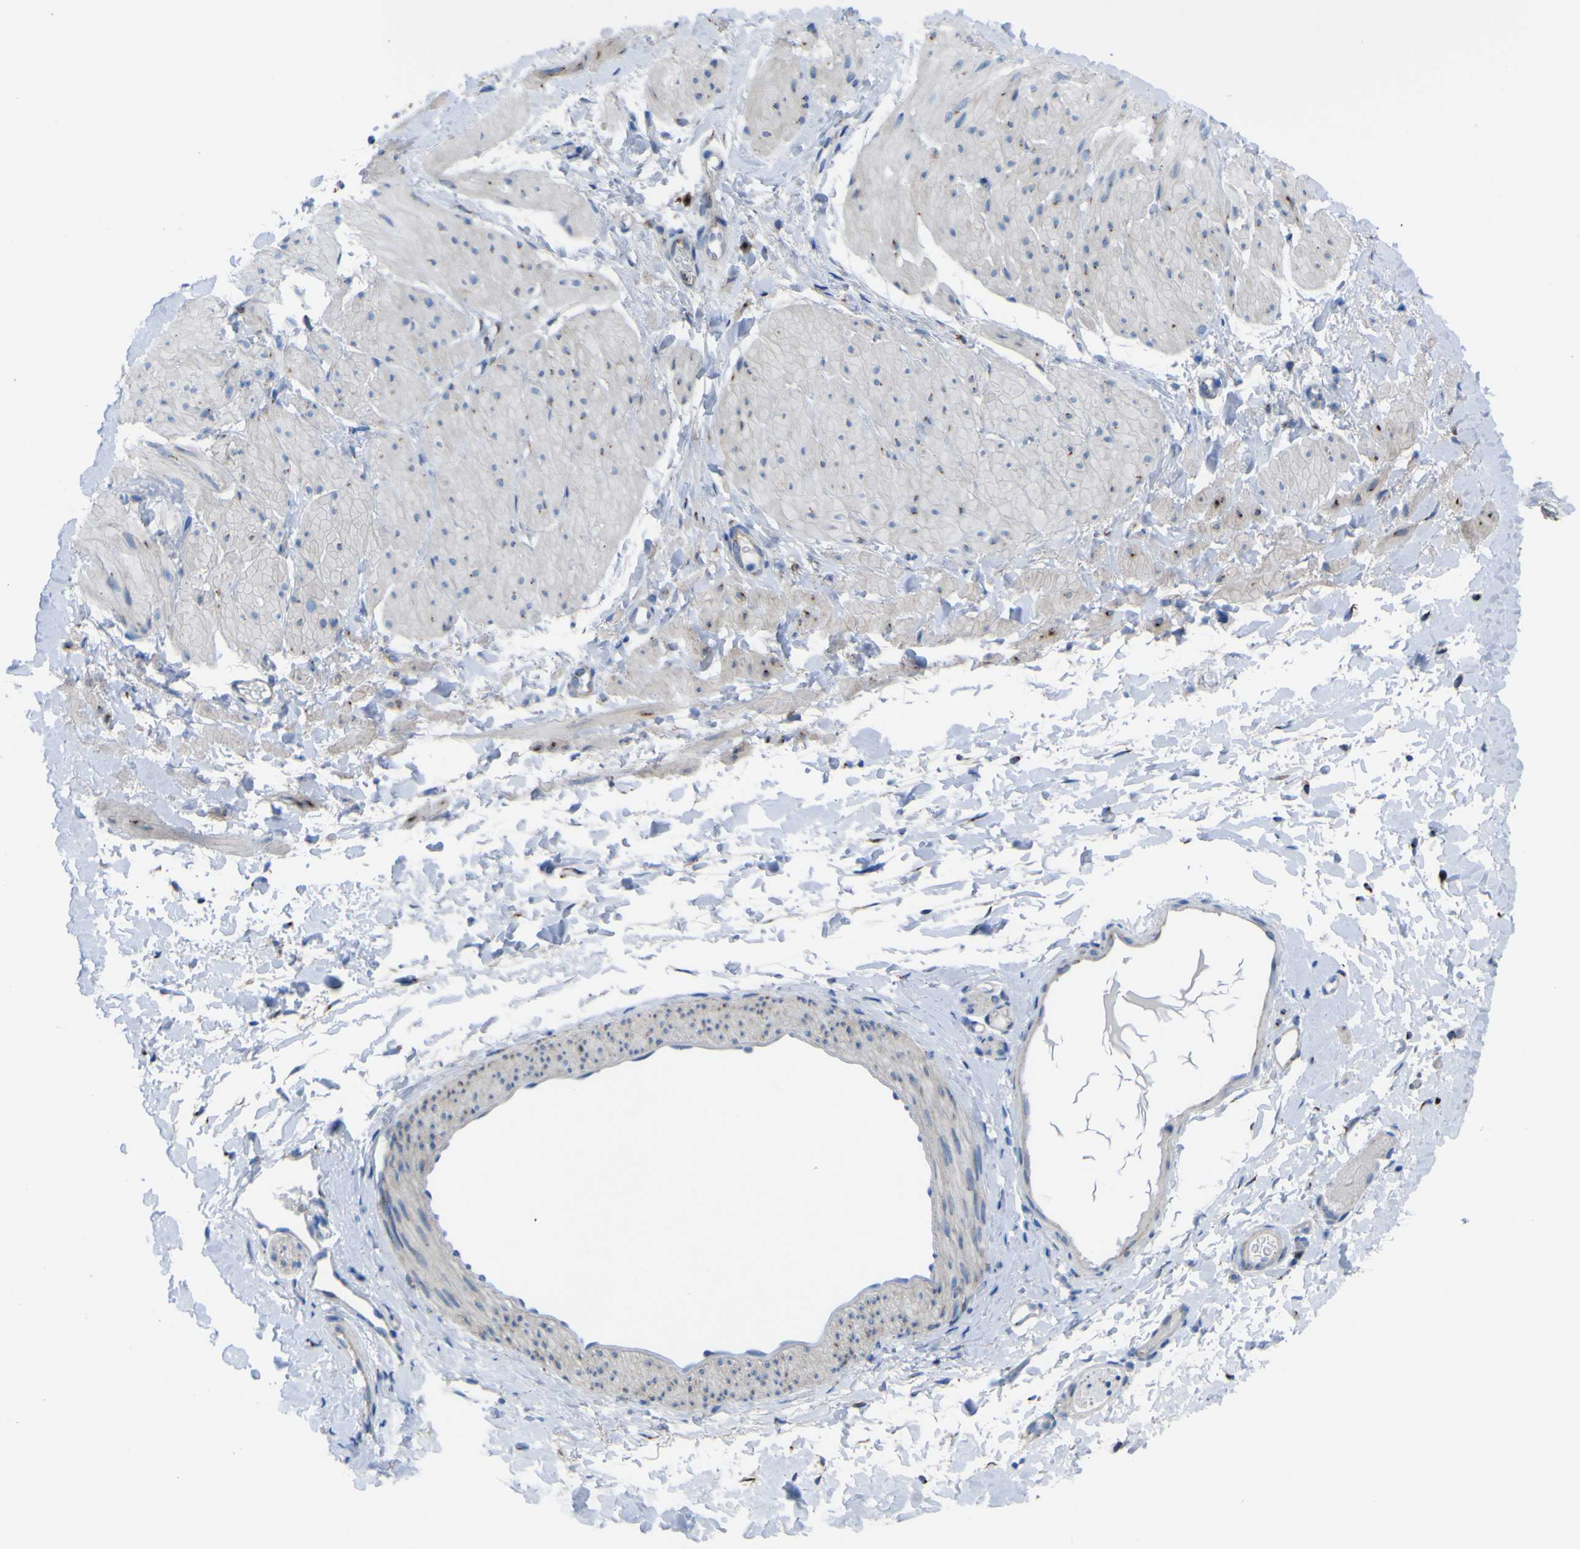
{"staining": {"intensity": "negative", "quantity": "none", "location": "none"}, "tissue": "smooth muscle", "cell_type": "Smooth muscle cells", "image_type": "normal", "snomed": [{"axis": "morphology", "description": "Normal tissue, NOS"}, {"axis": "topography", "description": "Smooth muscle"}], "caption": "Immunohistochemistry (IHC) micrograph of unremarkable smooth muscle stained for a protein (brown), which demonstrates no staining in smooth muscle cells.", "gene": "CST3", "patient": {"sex": "male", "age": 16}}